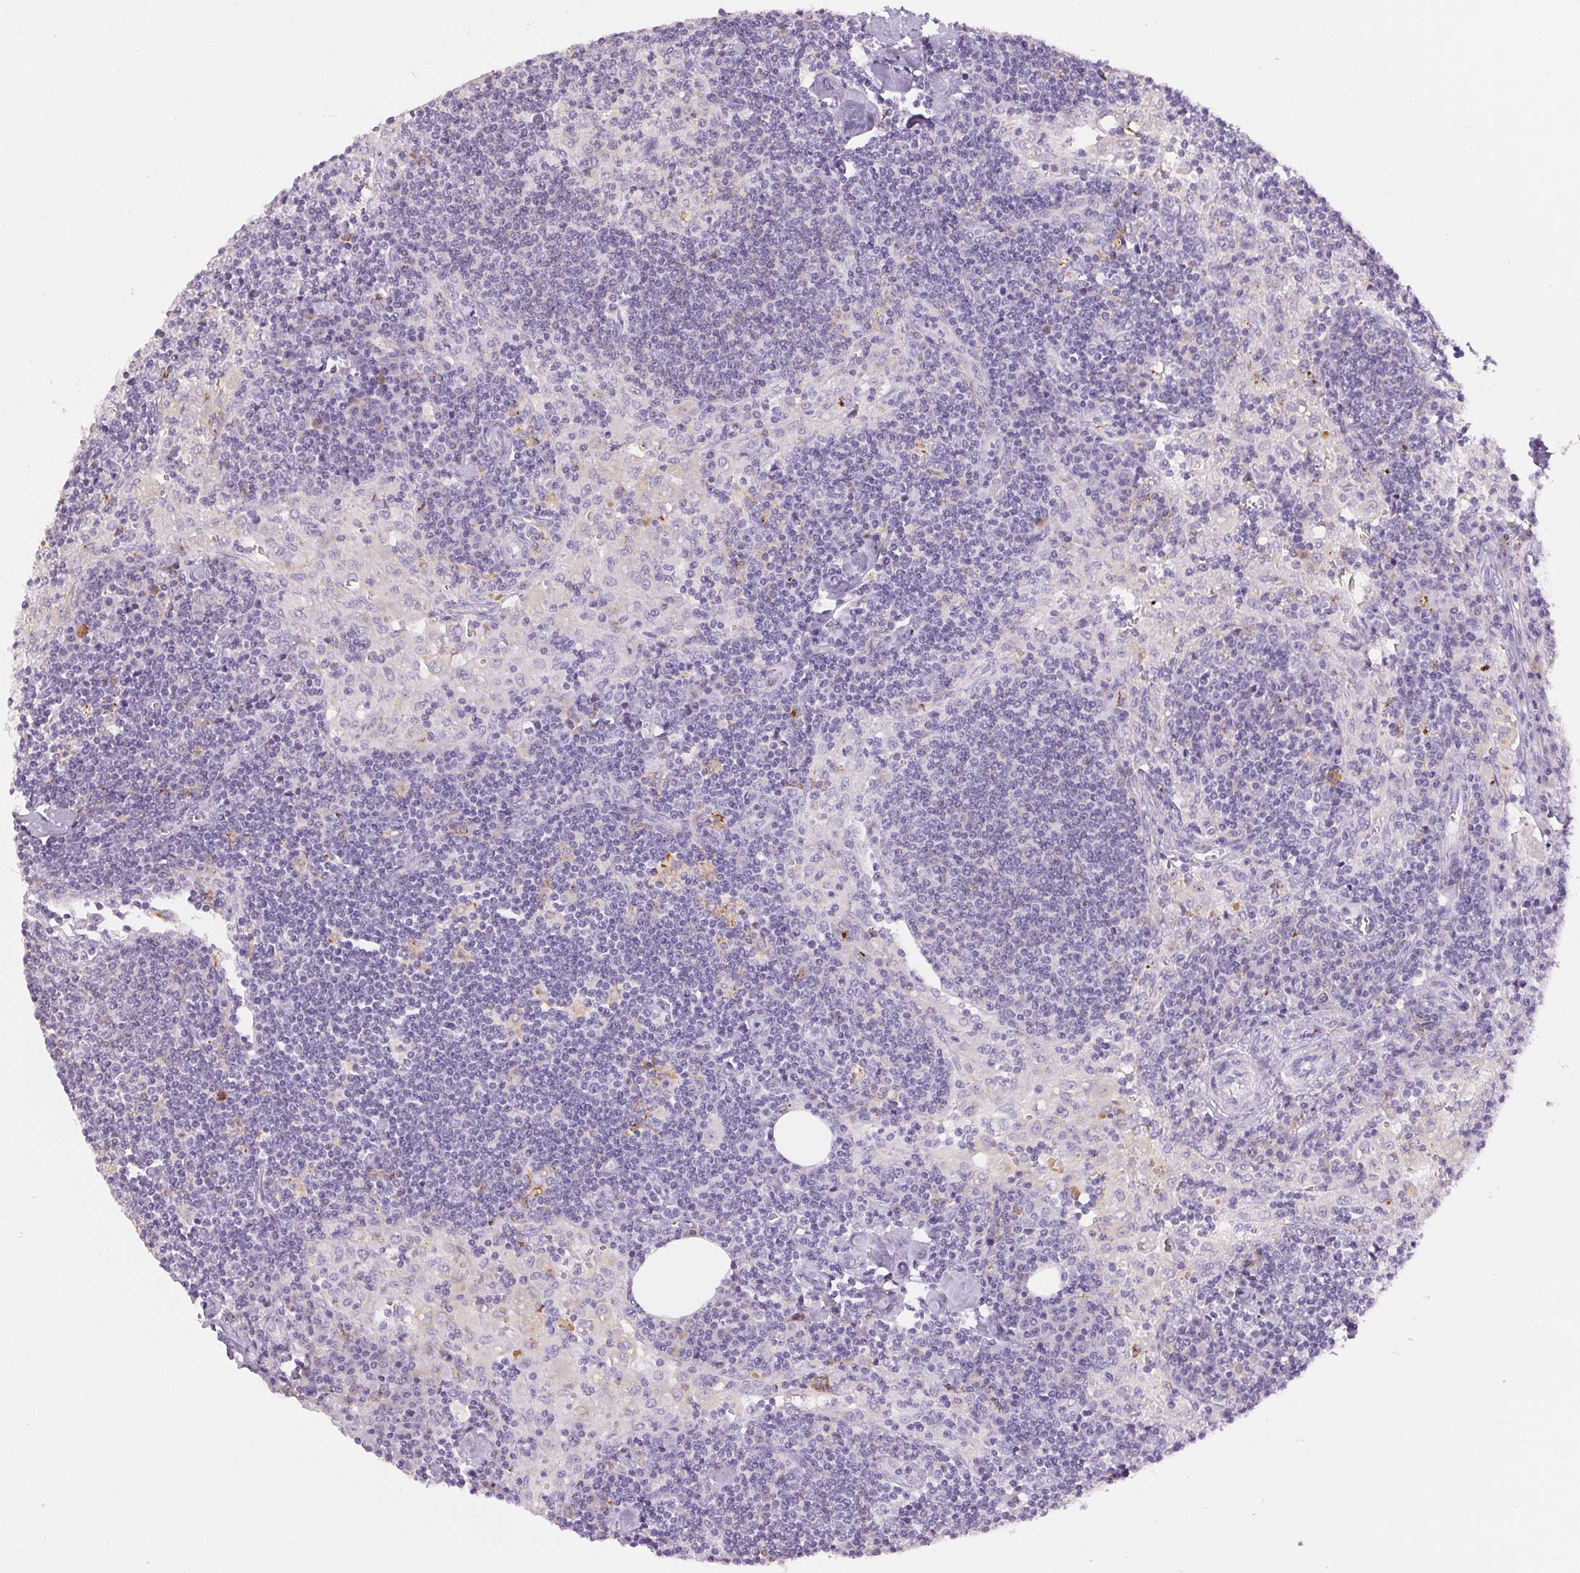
{"staining": {"intensity": "negative", "quantity": "none", "location": "none"}, "tissue": "lymph node", "cell_type": "Germinal center cells", "image_type": "normal", "snomed": [{"axis": "morphology", "description": "Normal tissue, NOS"}, {"axis": "topography", "description": "Lymph node"}], "caption": "This is a micrograph of IHC staining of benign lymph node, which shows no expression in germinal center cells.", "gene": "PNLIPRP3", "patient": {"sex": "male", "age": 55}}